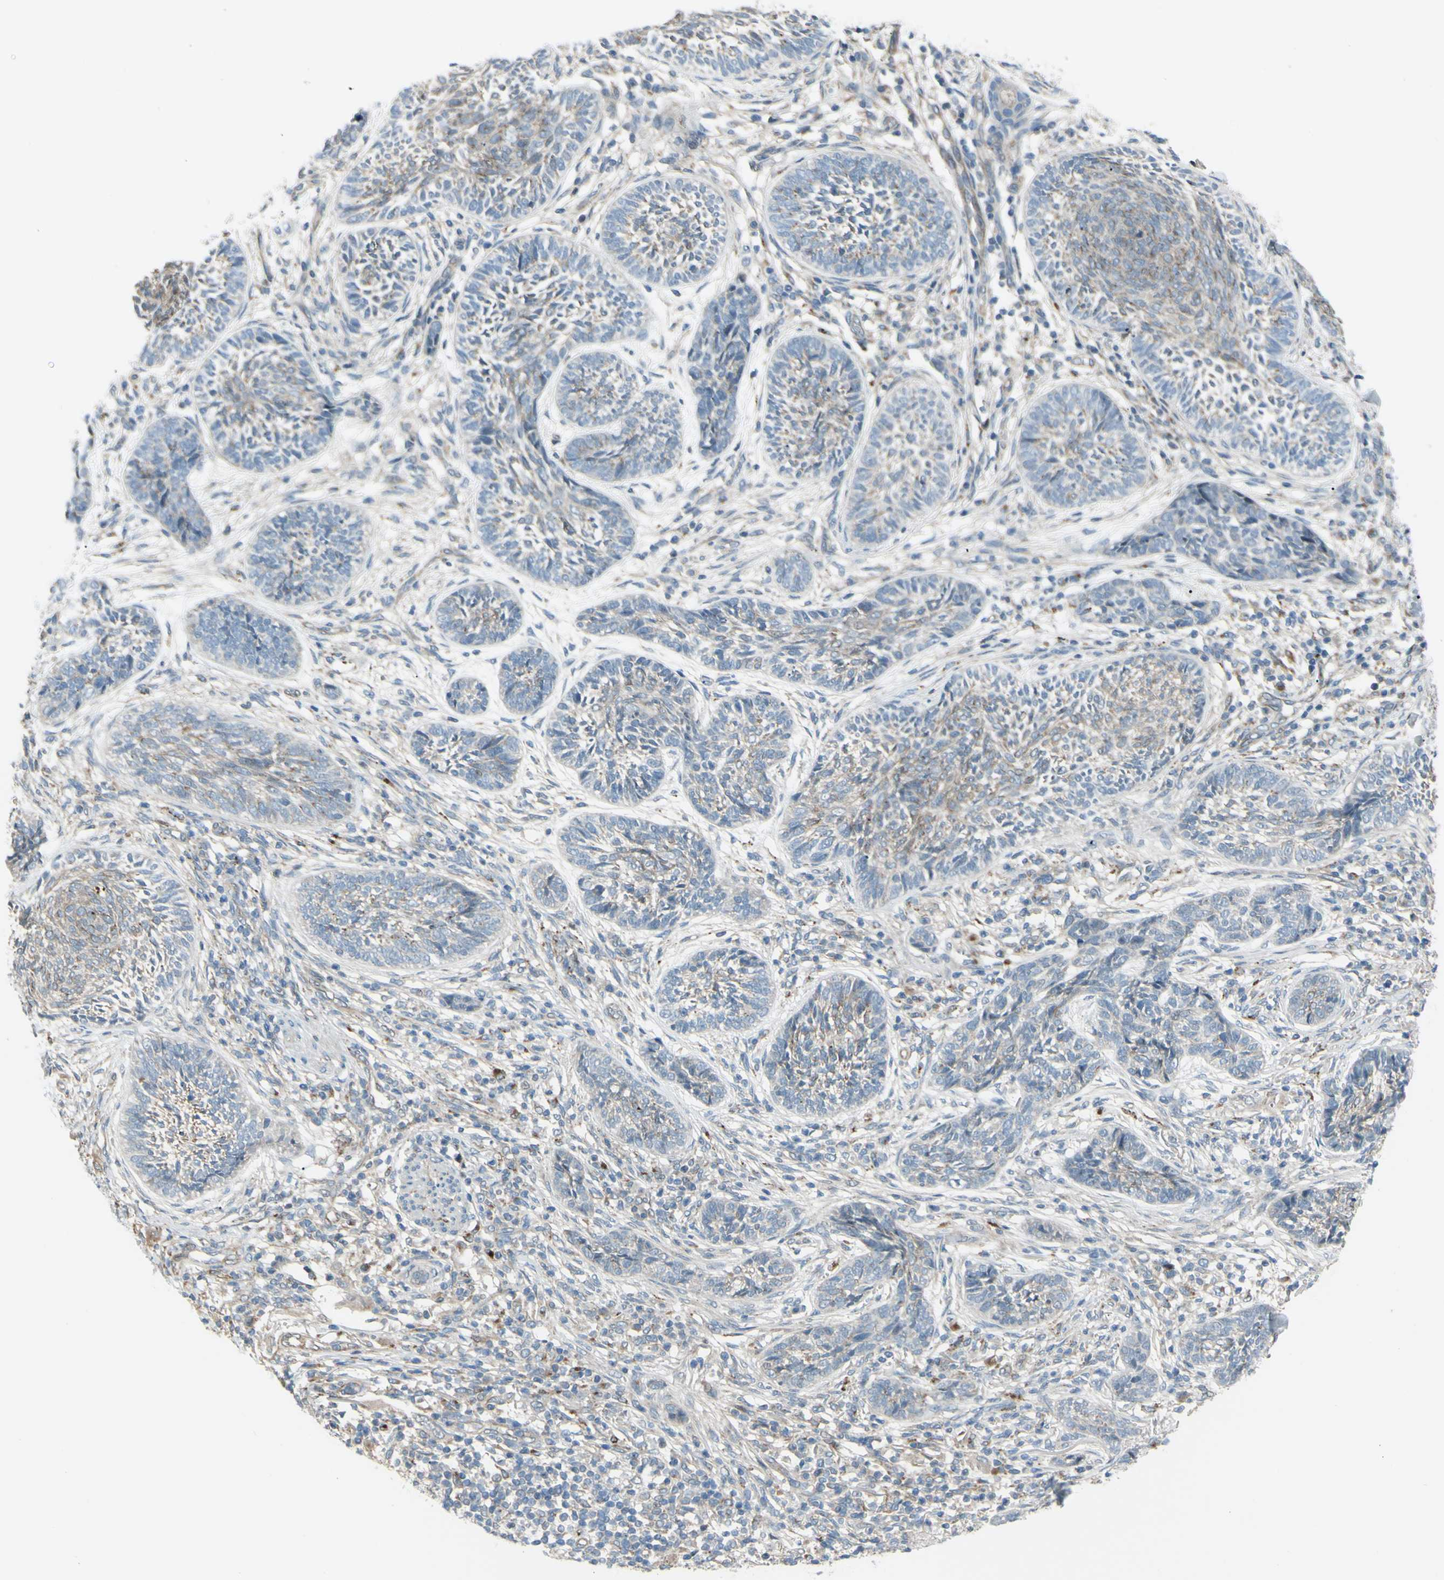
{"staining": {"intensity": "weak", "quantity": "25%-75%", "location": "cytoplasmic/membranous"}, "tissue": "skin cancer", "cell_type": "Tumor cells", "image_type": "cancer", "snomed": [{"axis": "morphology", "description": "Papilloma, NOS"}, {"axis": "morphology", "description": "Basal cell carcinoma"}, {"axis": "topography", "description": "Skin"}], "caption": "Skin cancer (basal cell carcinoma) stained with a brown dye displays weak cytoplasmic/membranous positive staining in about 25%-75% of tumor cells.", "gene": "LMTK2", "patient": {"sex": "male", "age": 87}}